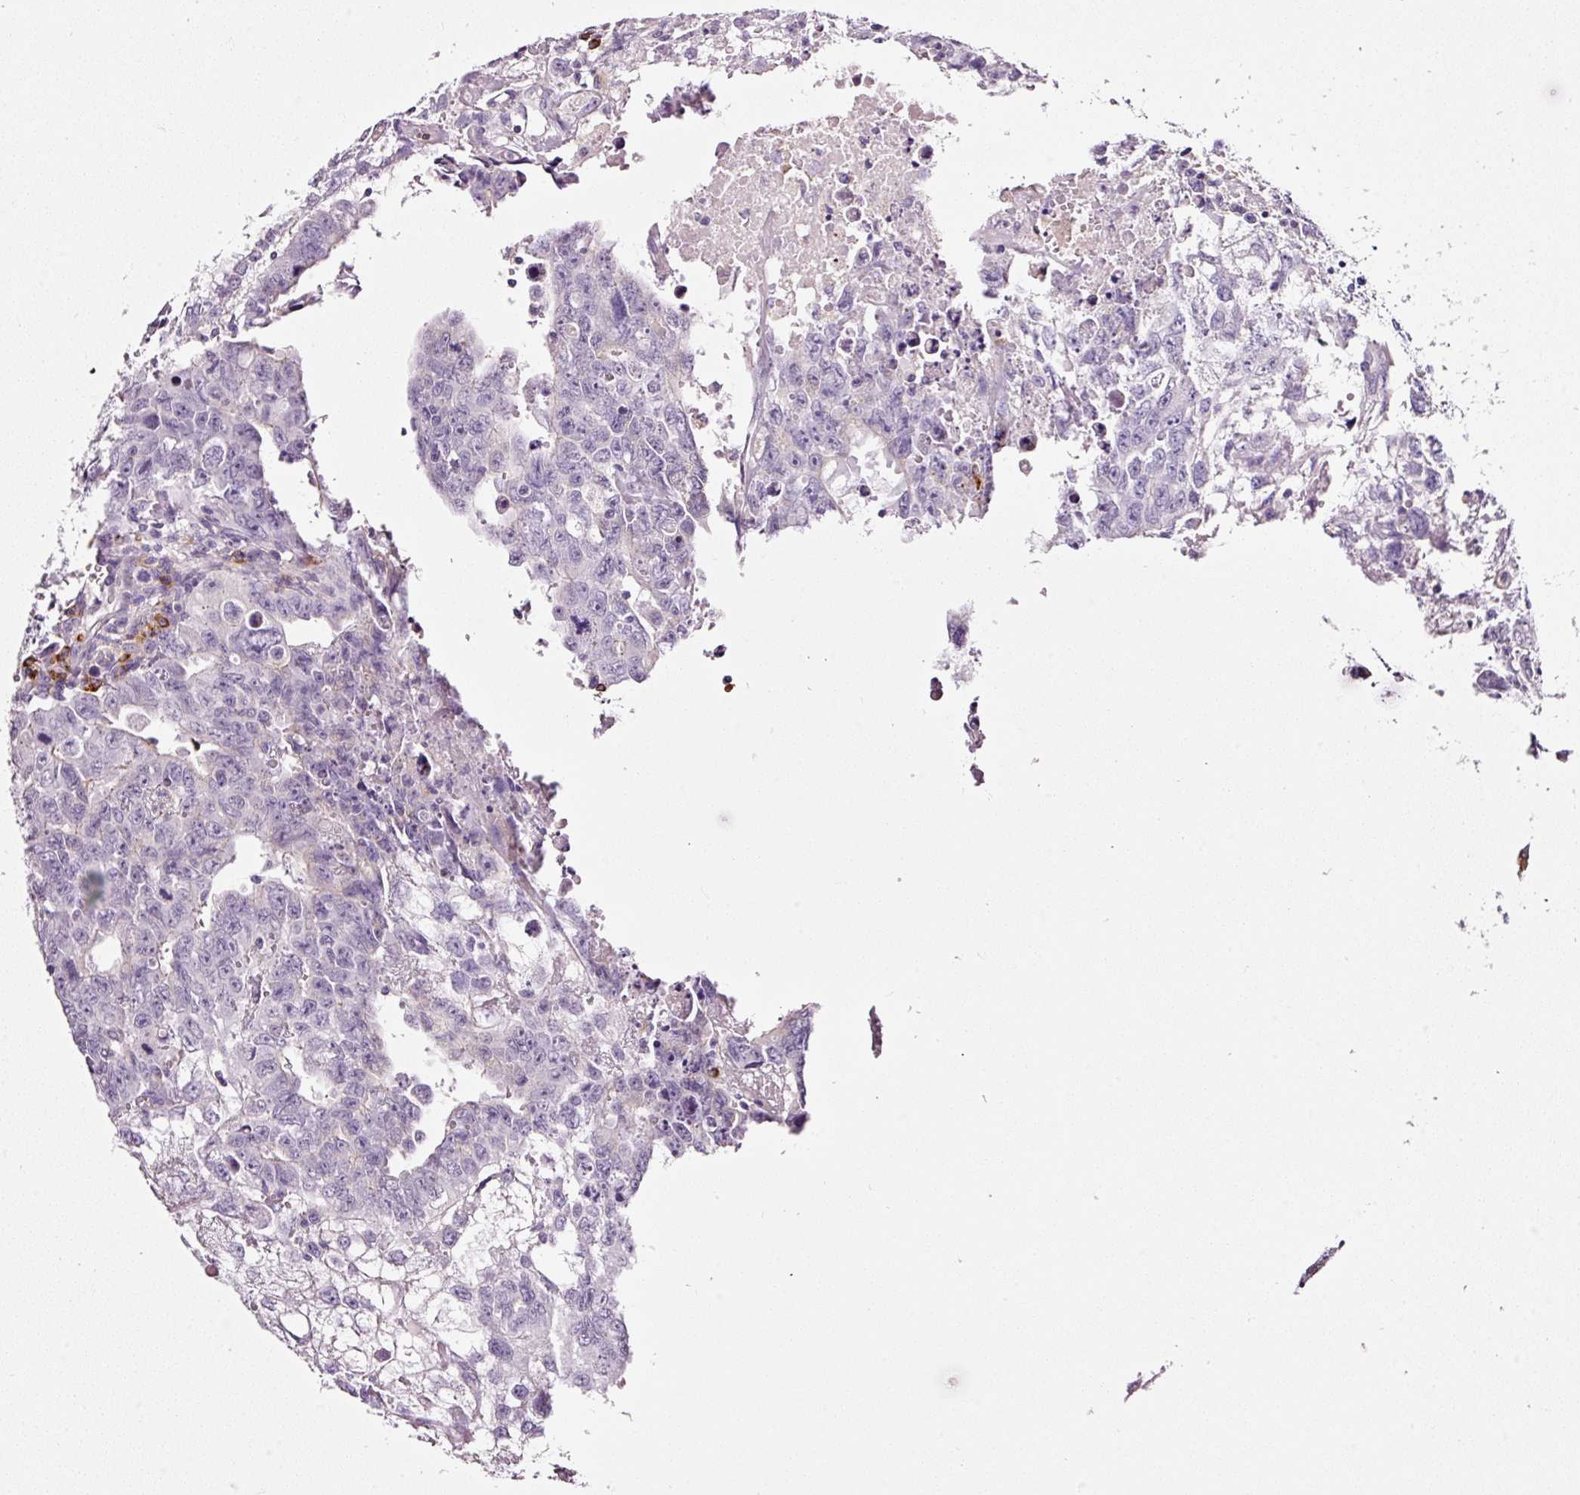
{"staining": {"intensity": "negative", "quantity": "none", "location": "none"}, "tissue": "testis cancer", "cell_type": "Tumor cells", "image_type": "cancer", "snomed": [{"axis": "morphology", "description": "Carcinoma, Embryonal, NOS"}, {"axis": "topography", "description": "Testis"}], "caption": "Immunohistochemistry (IHC) of testis cancer (embryonal carcinoma) demonstrates no expression in tumor cells. The staining is performed using DAB brown chromogen with nuclei counter-stained in using hematoxylin.", "gene": "CYB561A3", "patient": {"sex": "male", "age": 24}}